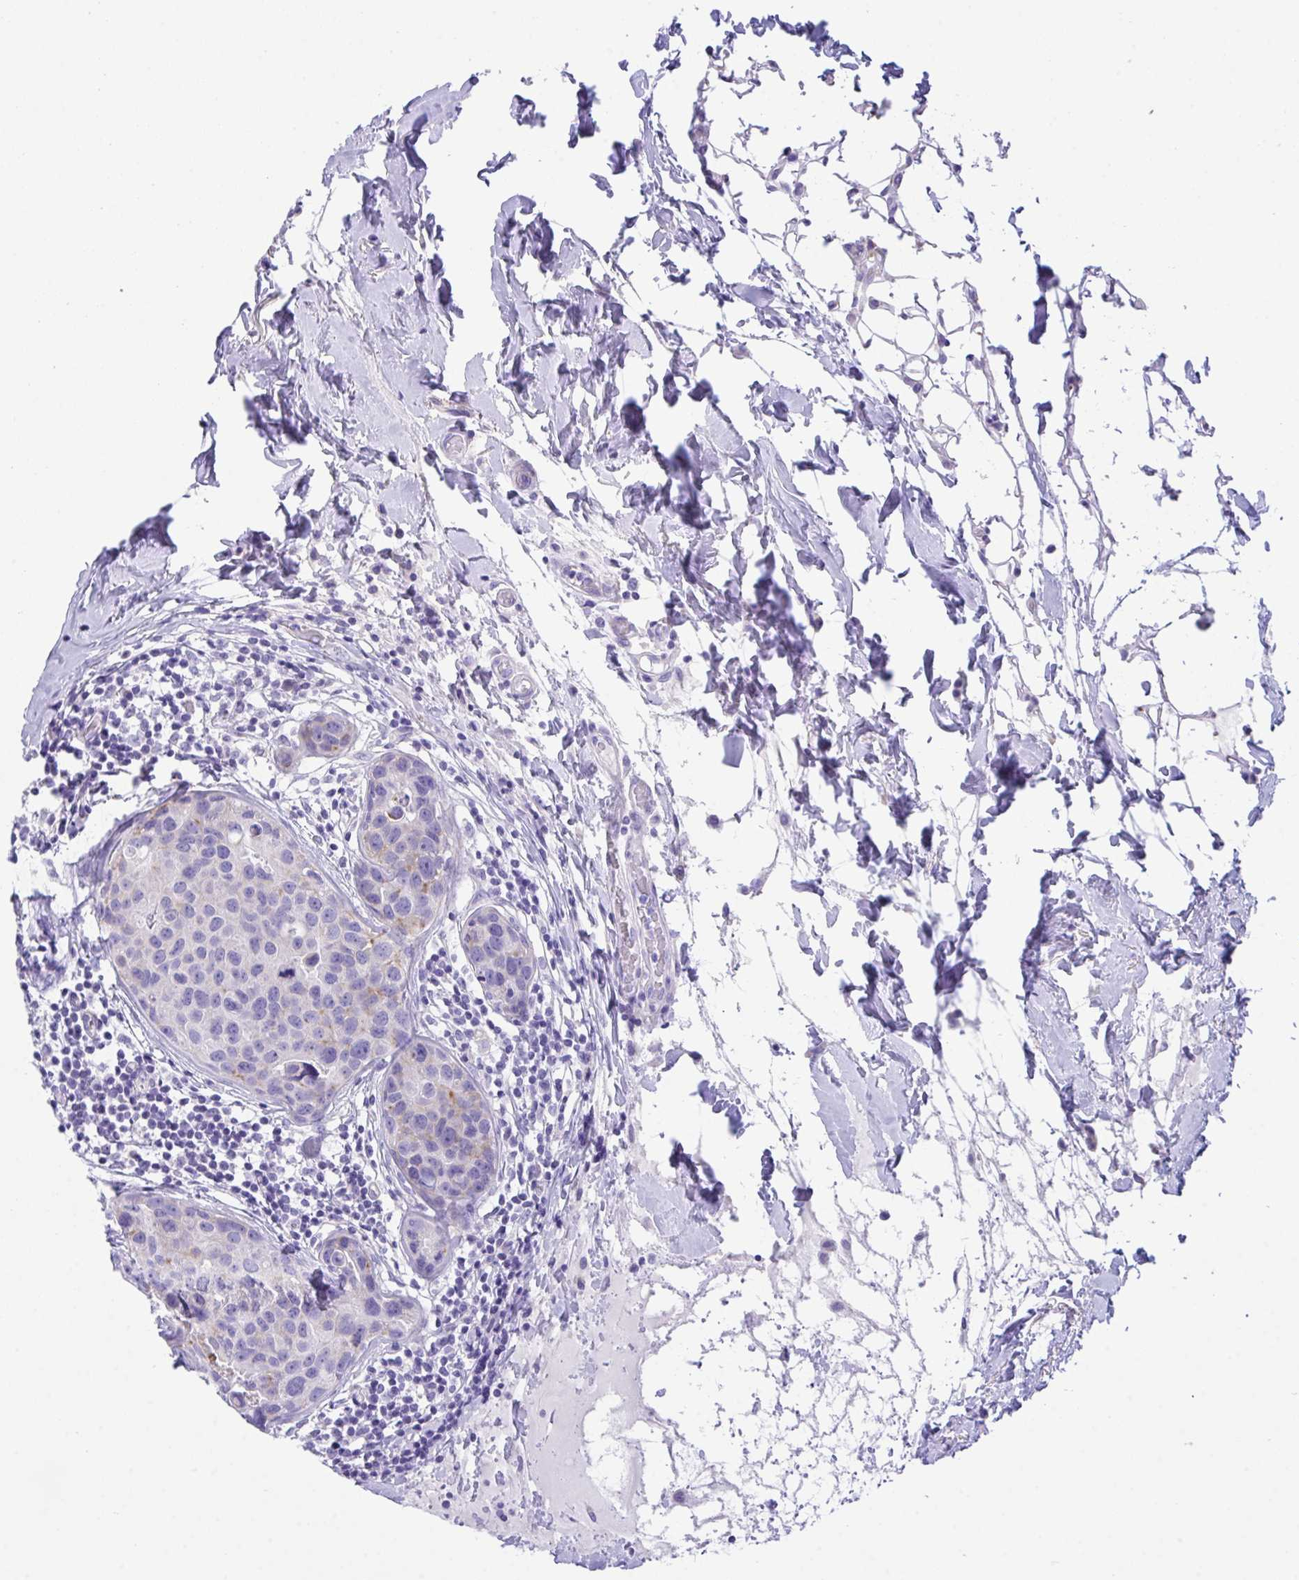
{"staining": {"intensity": "negative", "quantity": "none", "location": "none"}, "tissue": "breast cancer", "cell_type": "Tumor cells", "image_type": "cancer", "snomed": [{"axis": "morphology", "description": "Duct carcinoma"}, {"axis": "topography", "description": "Breast"}], "caption": "Protein analysis of breast infiltrating ductal carcinoma exhibits no significant positivity in tumor cells.", "gene": "TMEM106B", "patient": {"sex": "female", "age": 24}}